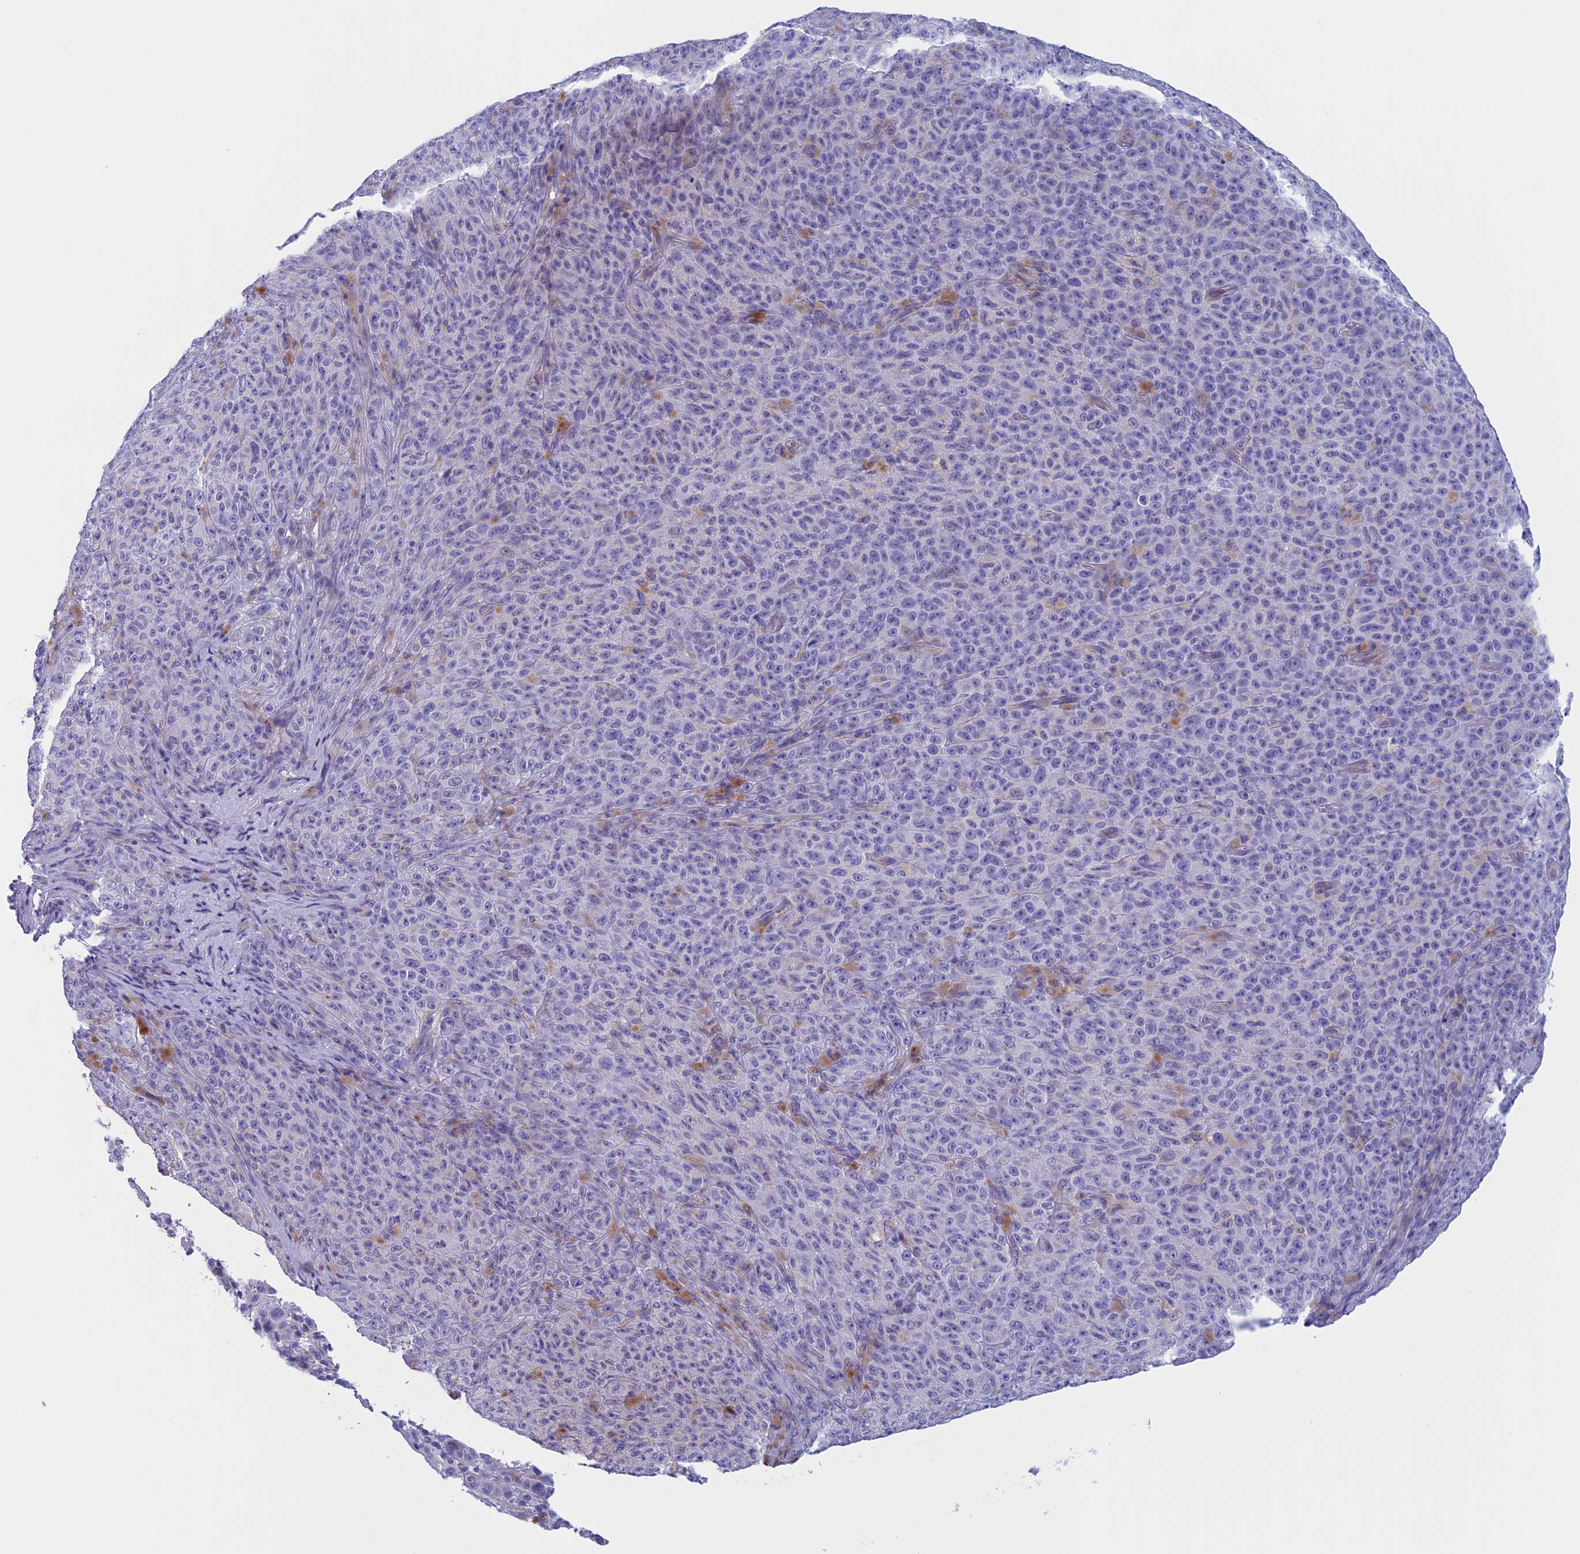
{"staining": {"intensity": "negative", "quantity": "none", "location": "none"}, "tissue": "melanoma", "cell_type": "Tumor cells", "image_type": "cancer", "snomed": [{"axis": "morphology", "description": "Malignant melanoma, NOS"}, {"axis": "topography", "description": "Skin"}], "caption": "An image of melanoma stained for a protein reveals no brown staining in tumor cells.", "gene": "NDUFB9", "patient": {"sex": "female", "age": 82}}